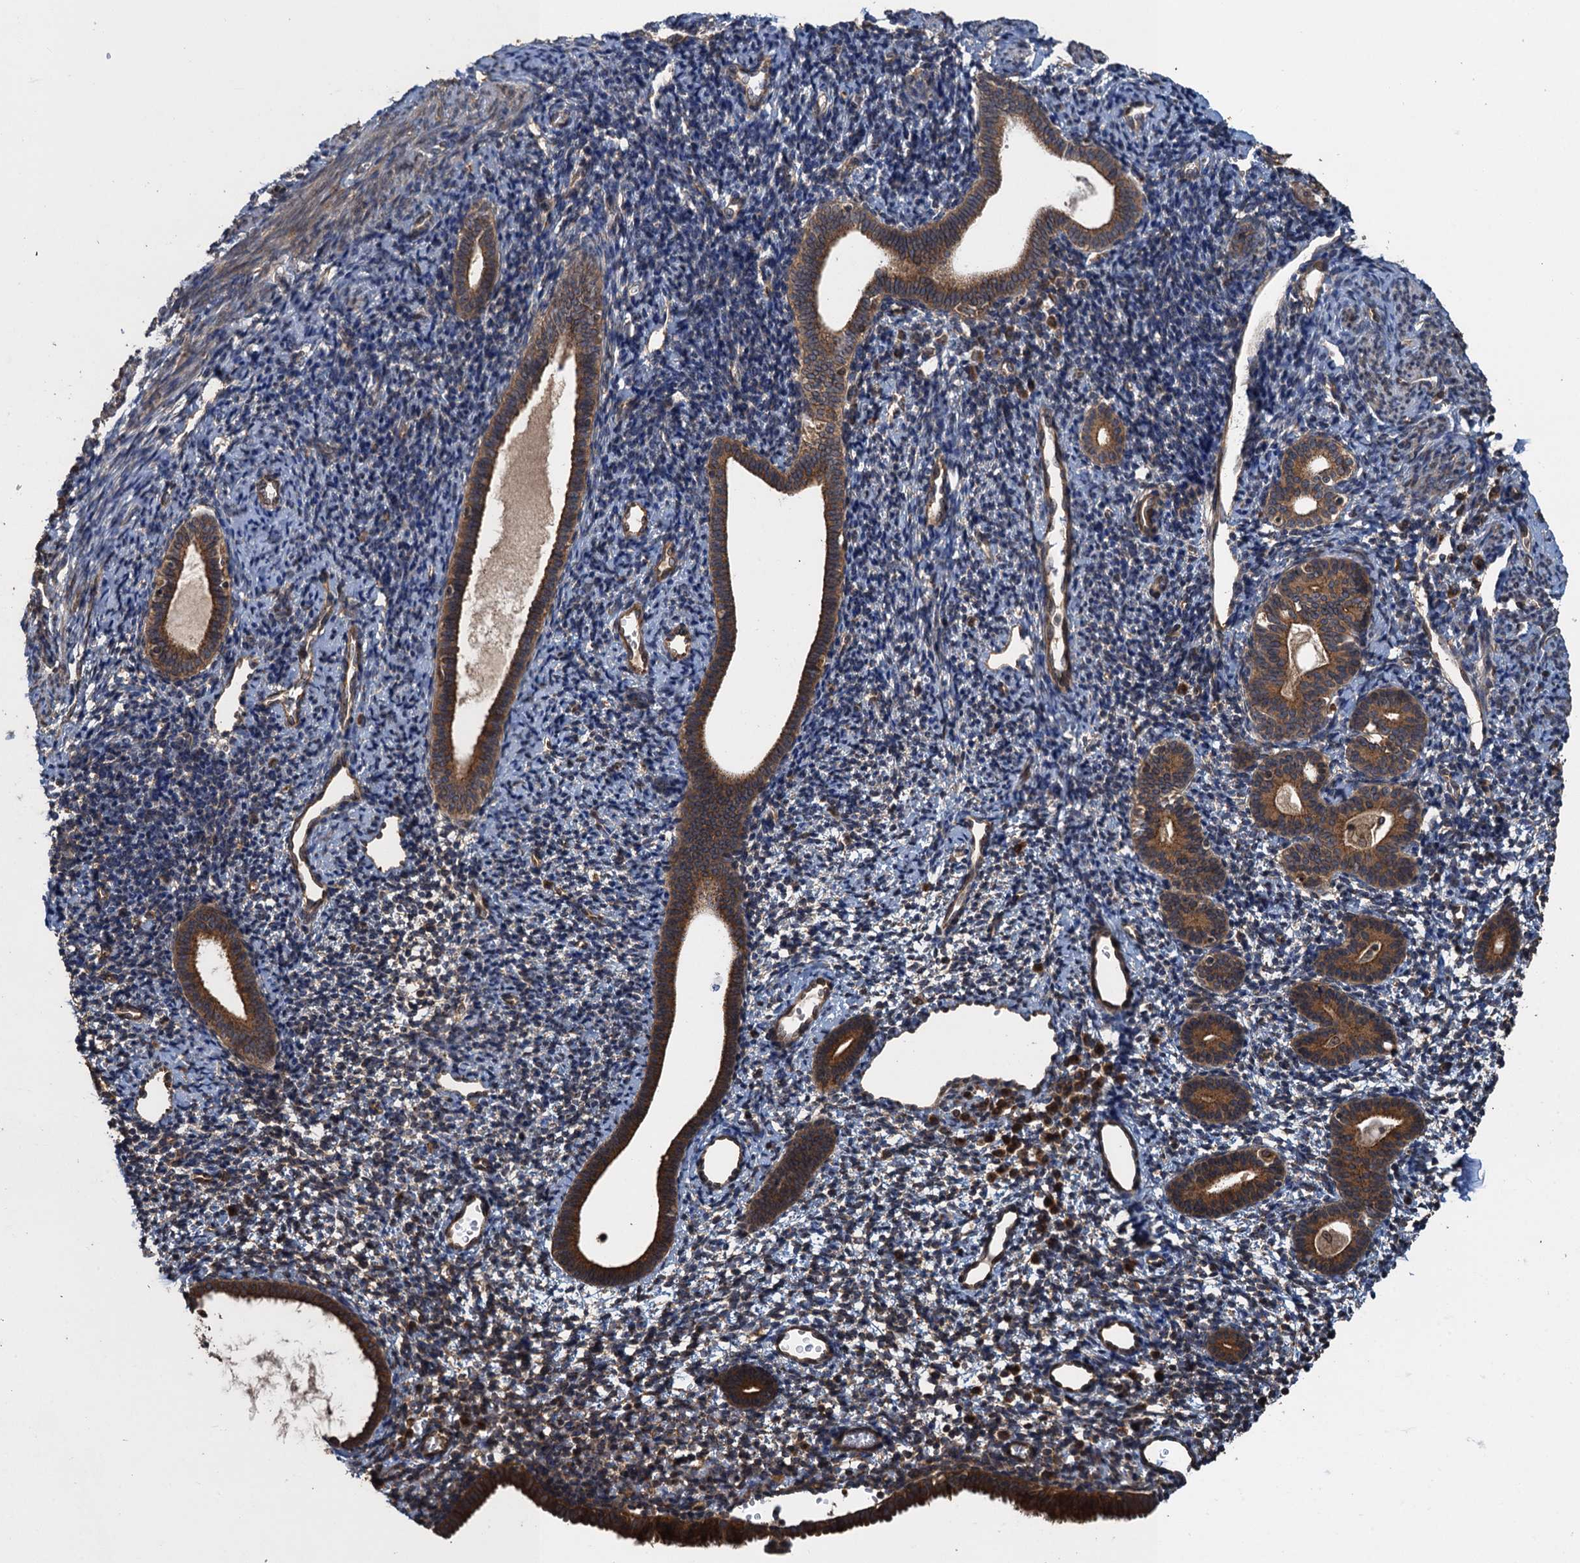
{"staining": {"intensity": "moderate", "quantity": "<25%", "location": "cytoplasmic/membranous"}, "tissue": "endometrium", "cell_type": "Cells in endometrial stroma", "image_type": "normal", "snomed": [{"axis": "morphology", "description": "Normal tissue, NOS"}, {"axis": "topography", "description": "Endometrium"}], "caption": "Normal endometrium was stained to show a protein in brown. There is low levels of moderate cytoplasmic/membranous expression in approximately <25% of cells in endometrial stroma. Immunohistochemistry stains the protein of interest in brown and the nuclei are stained blue.", "gene": "GLE1", "patient": {"sex": "female", "age": 56}}